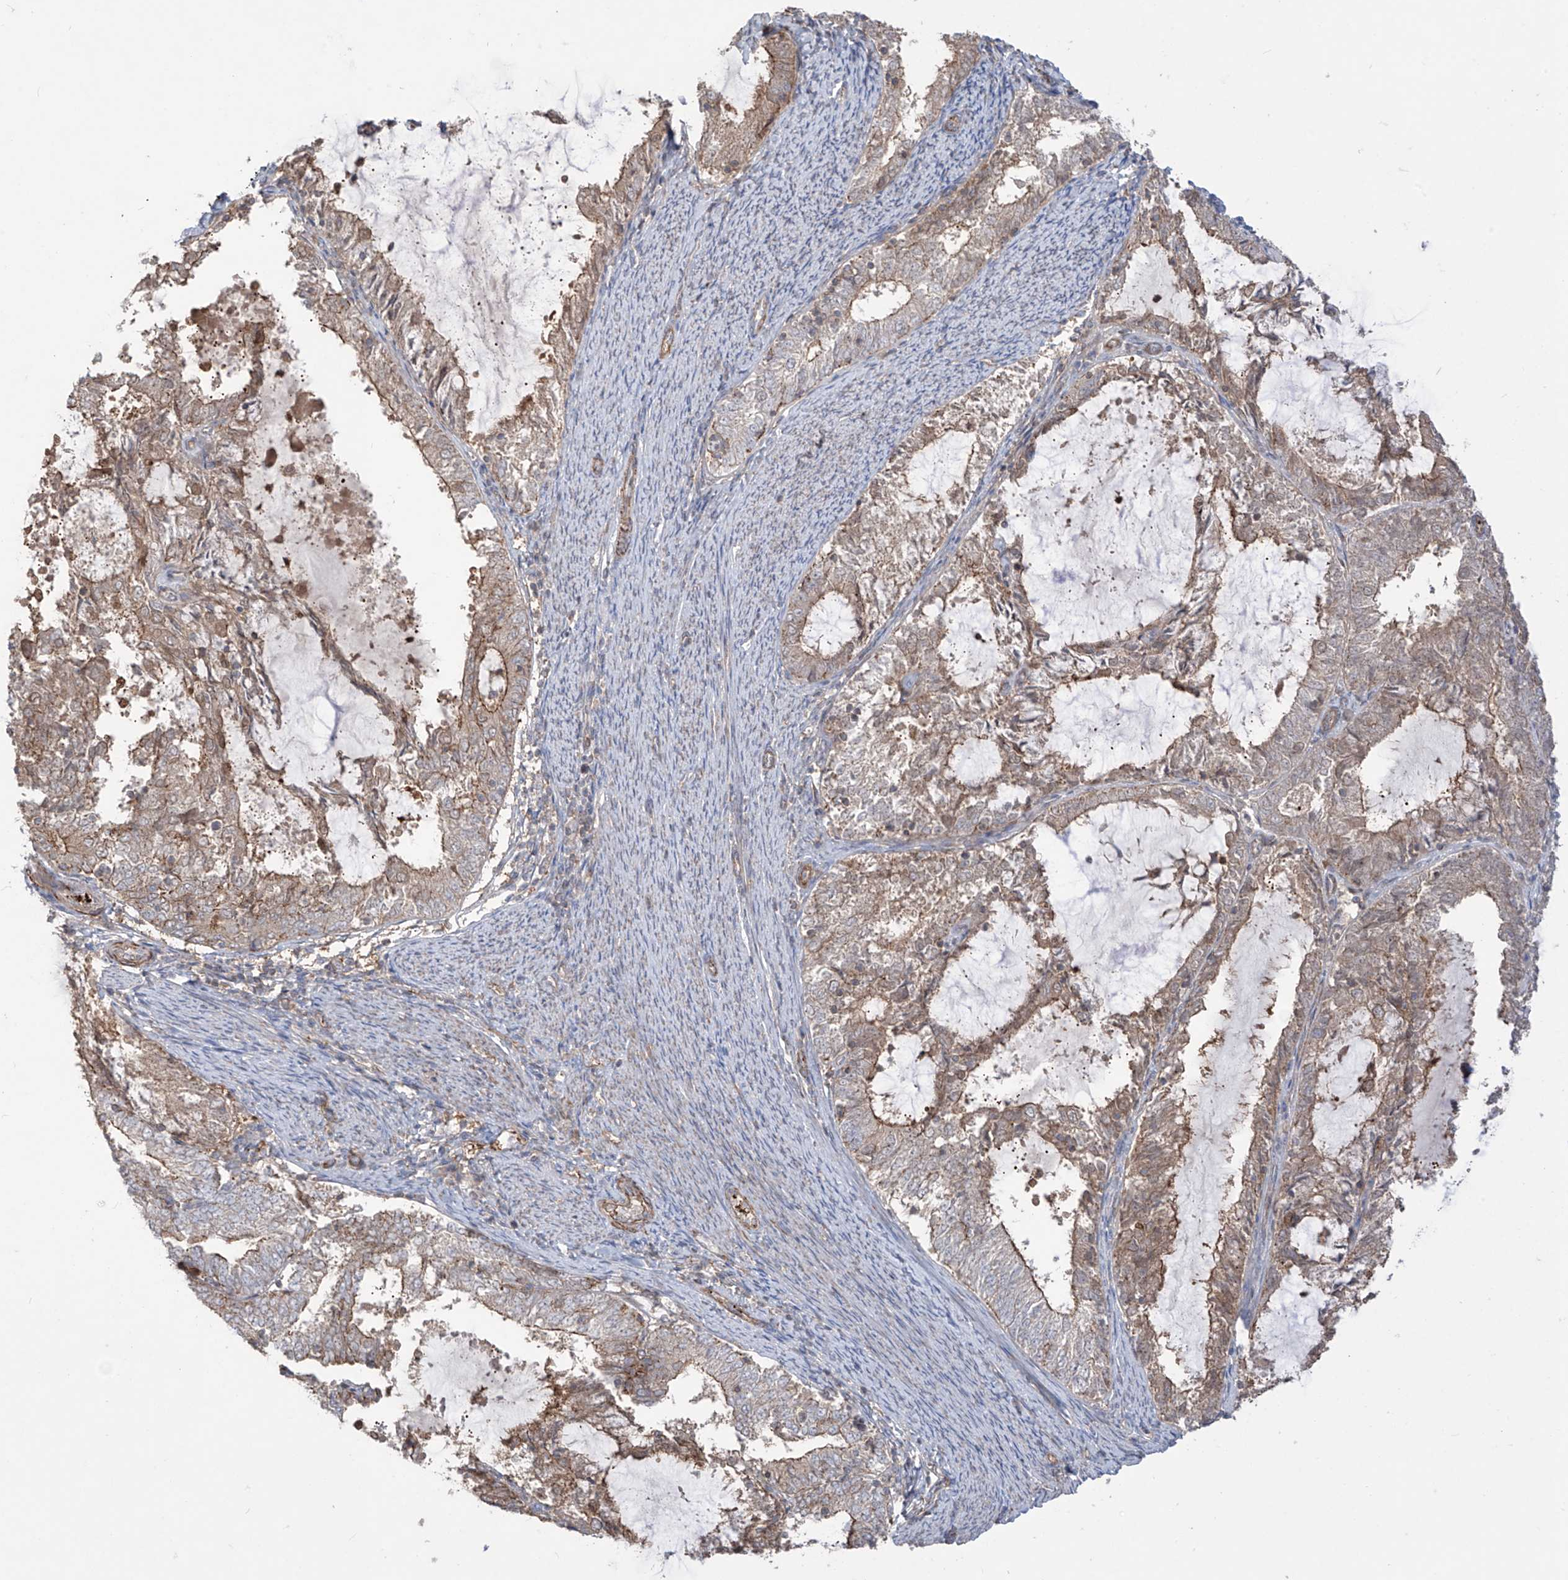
{"staining": {"intensity": "moderate", "quantity": "<25%", "location": "cytoplasmic/membranous"}, "tissue": "endometrial cancer", "cell_type": "Tumor cells", "image_type": "cancer", "snomed": [{"axis": "morphology", "description": "Adenocarcinoma, NOS"}, {"axis": "topography", "description": "Endometrium"}], "caption": "Human endometrial cancer (adenocarcinoma) stained with a brown dye reveals moderate cytoplasmic/membranous positive positivity in approximately <25% of tumor cells.", "gene": "TRMU", "patient": {"sex": "female", "age": 57}}